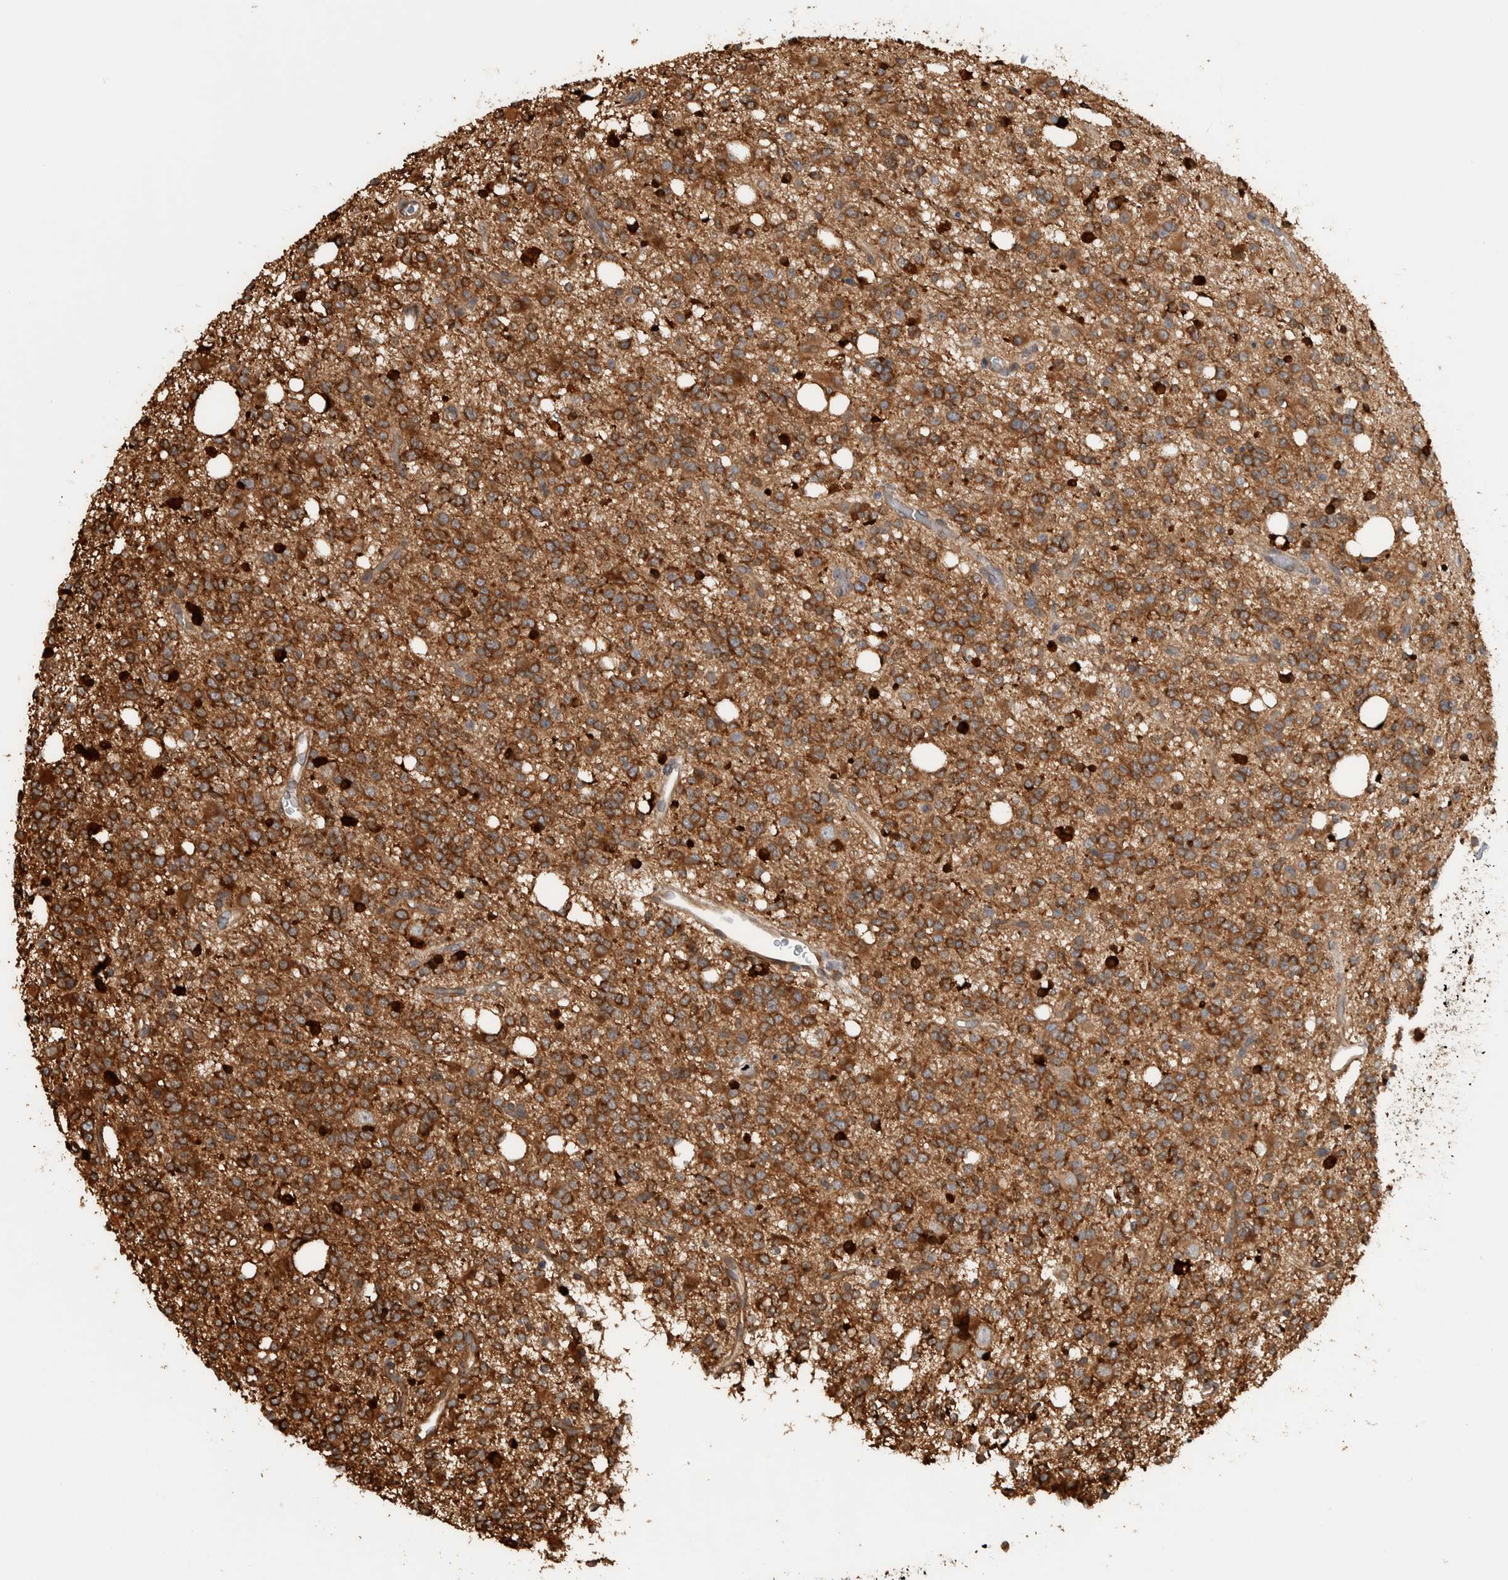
{"staining": {"intensity": "strong", "quantity": ">75%", "location": "cytoplasmic/membranous"}, "tissue": "glioma", "cell_type": "Tumor cells", "image_type": "cancer", "snomed": [{"axis": "morphology", "description": "Glioma, malignant, High grade"}, {"axis": "topography", "description": "Brain"}], "caption": "A brown stain highlights strong cytoplasmic/membranous staining of a protein in high-grade glioma (malignant) tumor cells.", "gene": "CNTROB", "patient": {"sex": "female", "age": 62}}